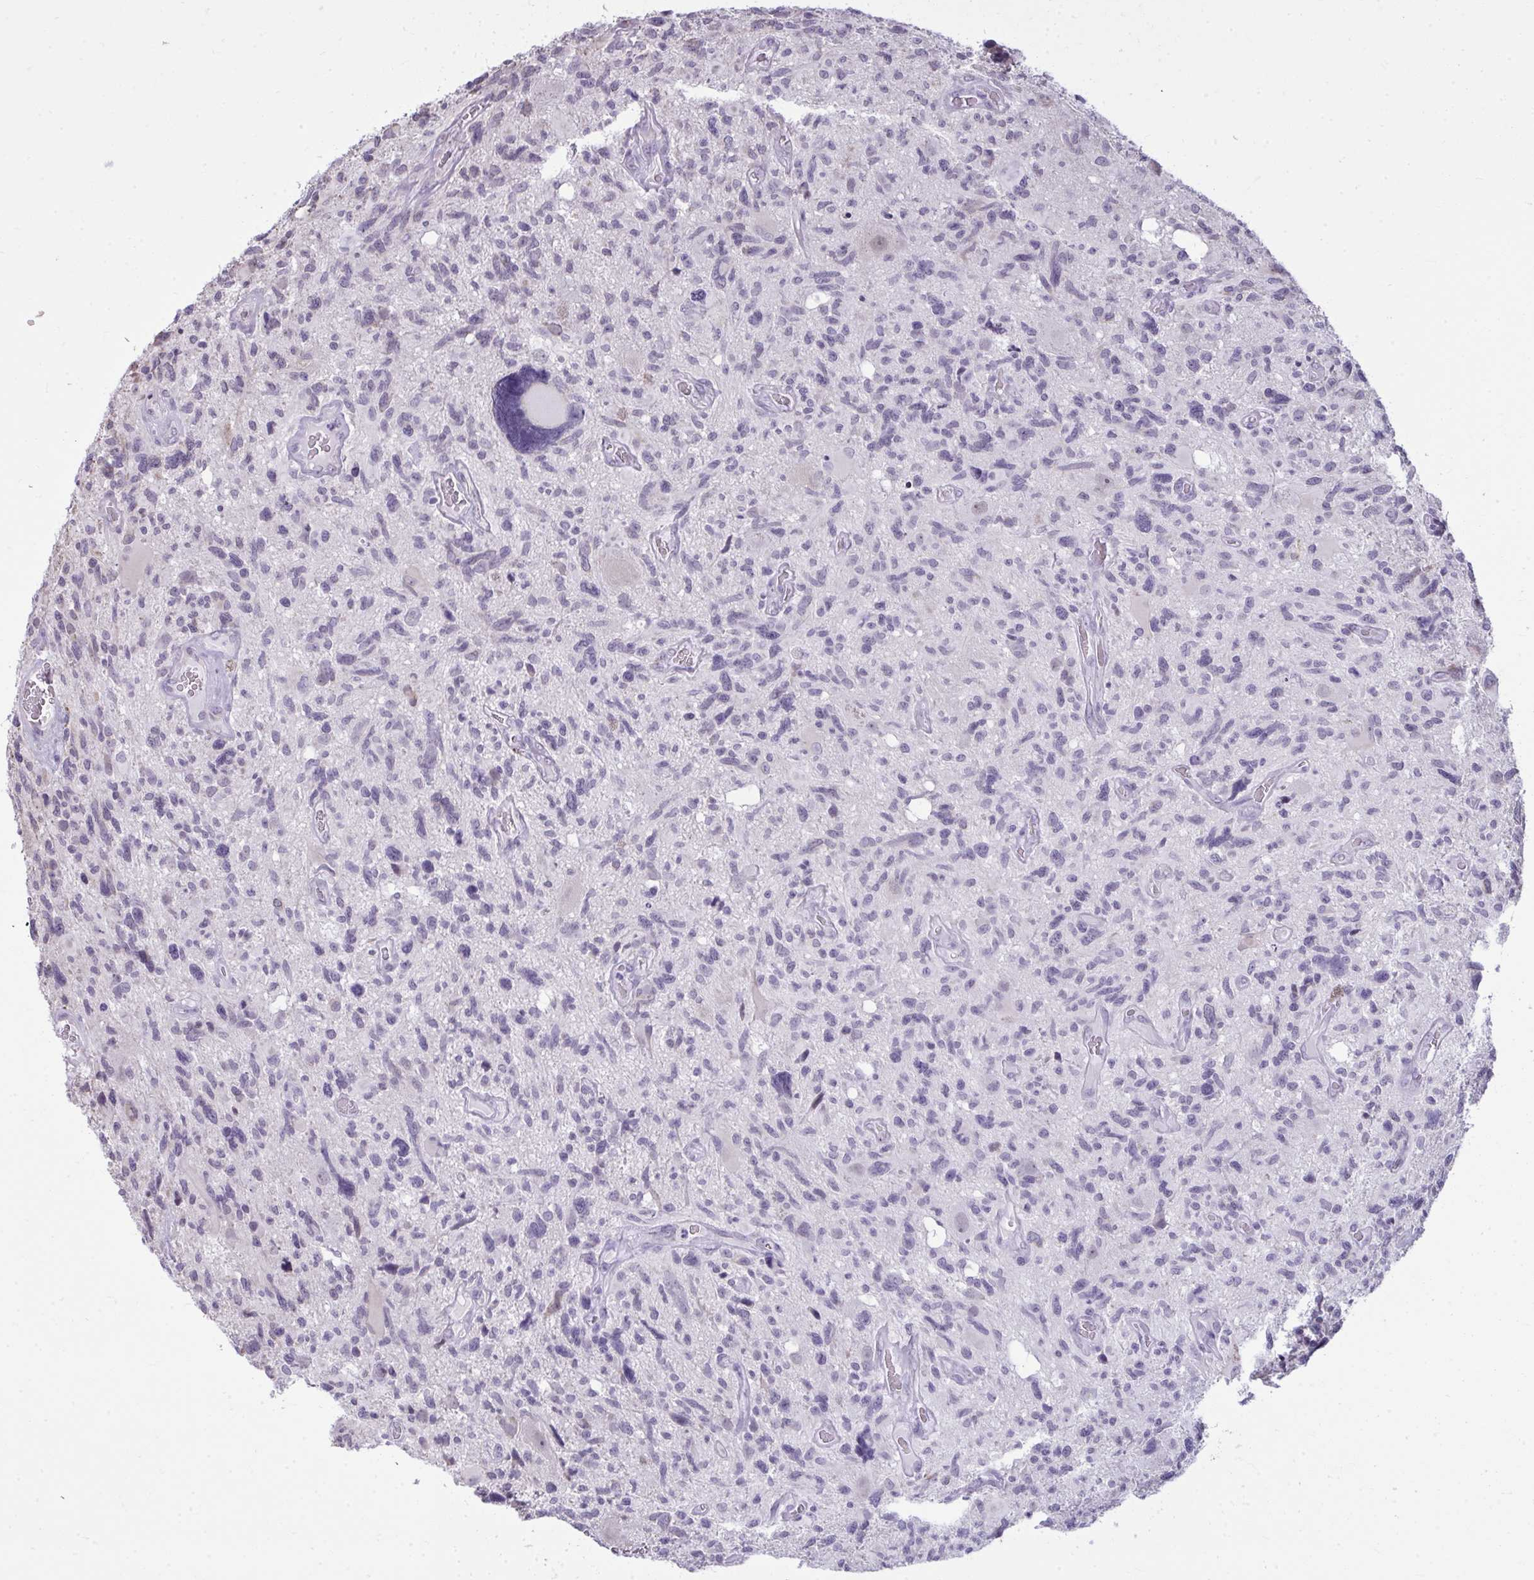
{"staining": {"intensity": "negative", "quantity": "none", "location": "none"}, "tissue": "glioma", "cell_type": "Tumor cells", "image_type": "cancer", "snomed": [{"axis": "morphology", "description": "Glioma, malignant, High grade"}, {"axis": "topography", "description": "Brain"}], "caption": "Micrograph shows no significant protein positivity in tumor cells of glioma.", "gene": "NPPA", "patient": {"sex": "male", "age": 49}}